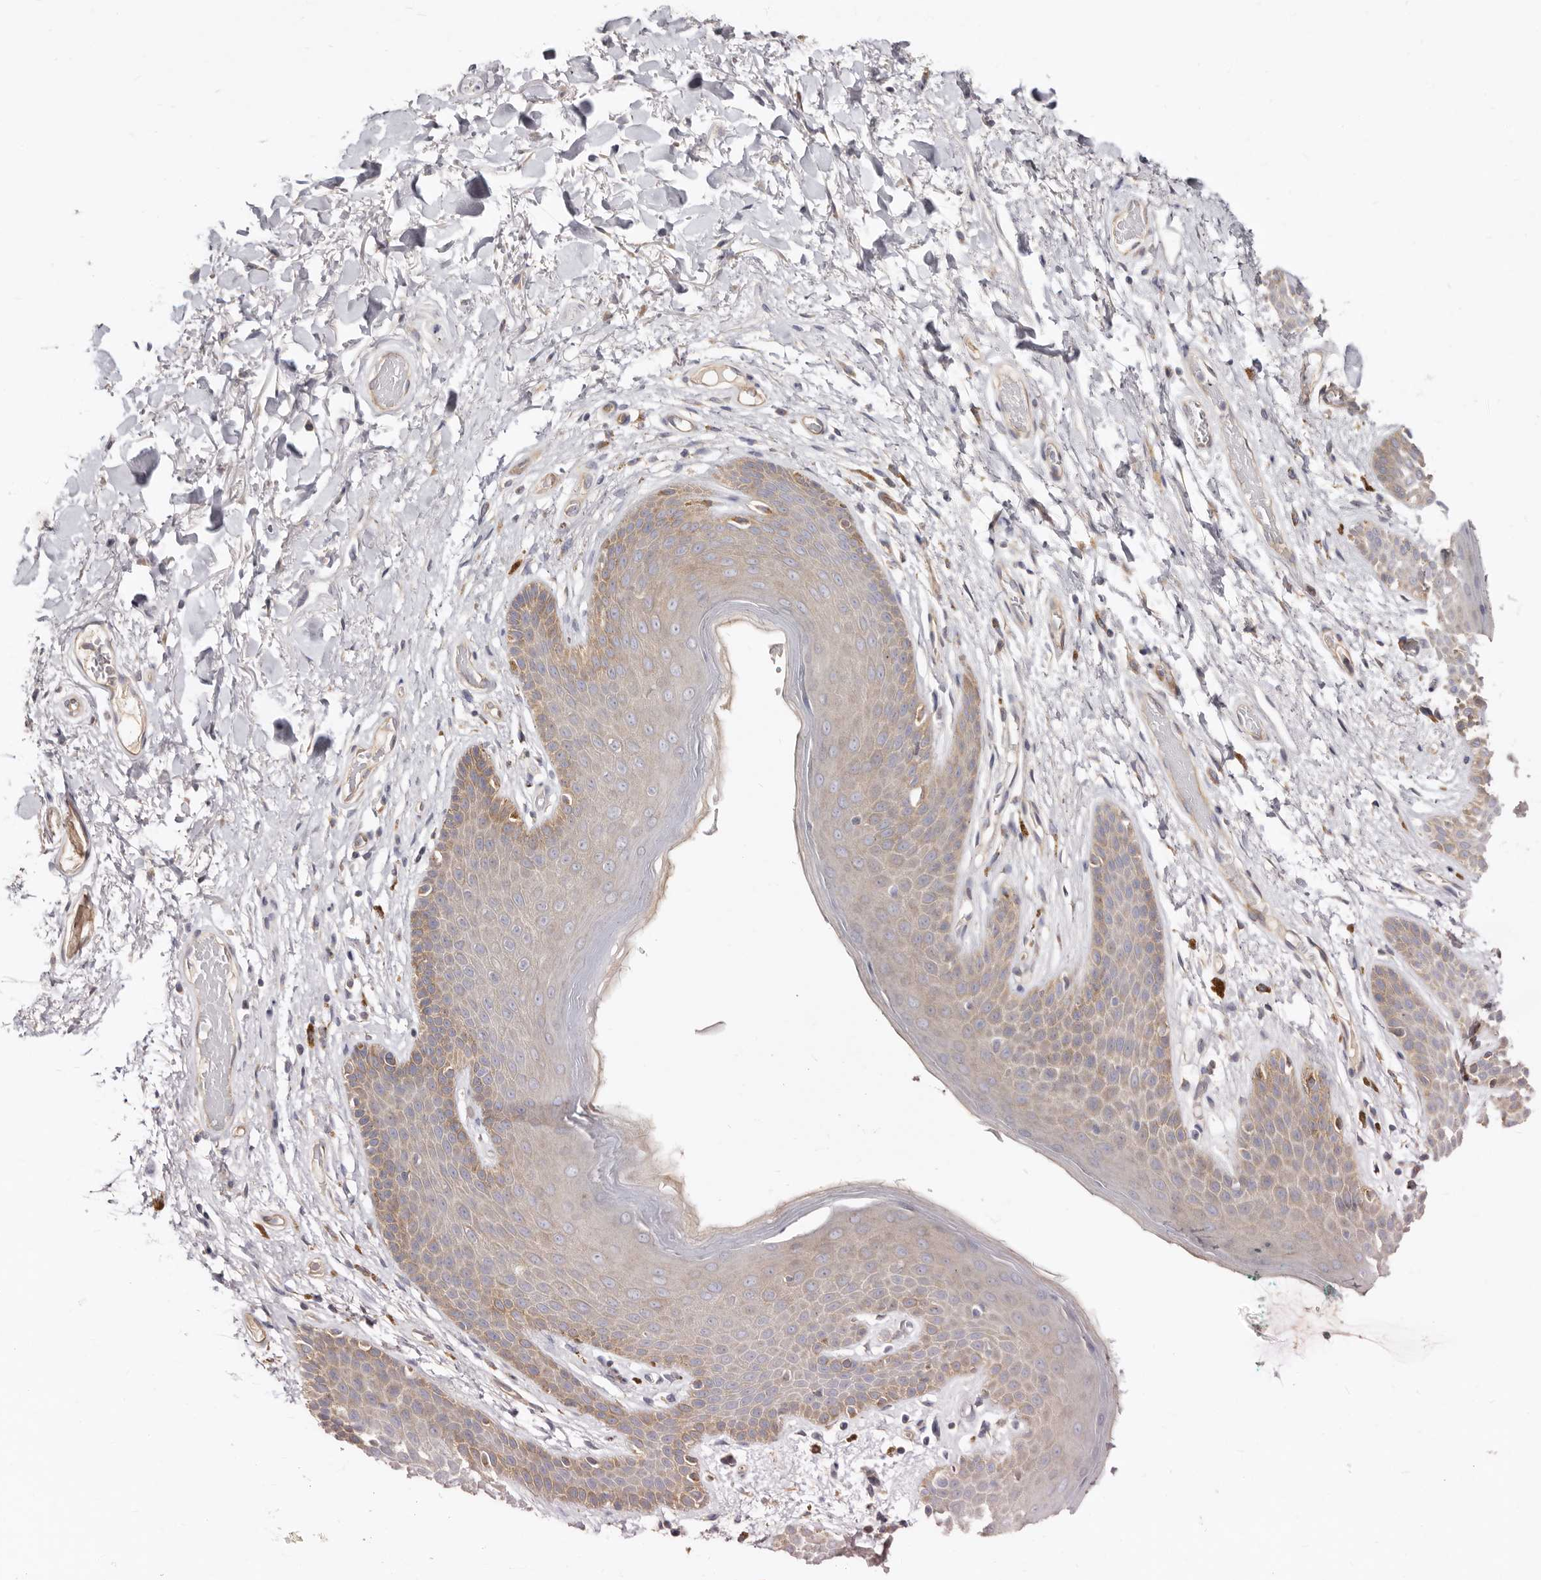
{"staining": {"intensity": "moderate", "quantity": "25%-75%", "location": "cytoplasmic/membranous"}, "tissue": "skin", "cell_type": "Epidermal cells", "image_type": "normal", "snomed": [{"axis": "morphology", "description": "Normal tissue, NOS"}, {"axis": "topography", "description": "Anal"}], "caption": "A brown stain shows moderate cytoplasmic/membranous positivity of a protein in epidermal cells of normal skin. The staining was performed using DAB (3,3'-diaminobenzidine) to visualize the protein expression in brown, while the nuclei were stained in blue with hematoxylin (Magnification: 20x).", "gene": "BAIAP2L1", "patient": {"sex": "male", "age": 74}}